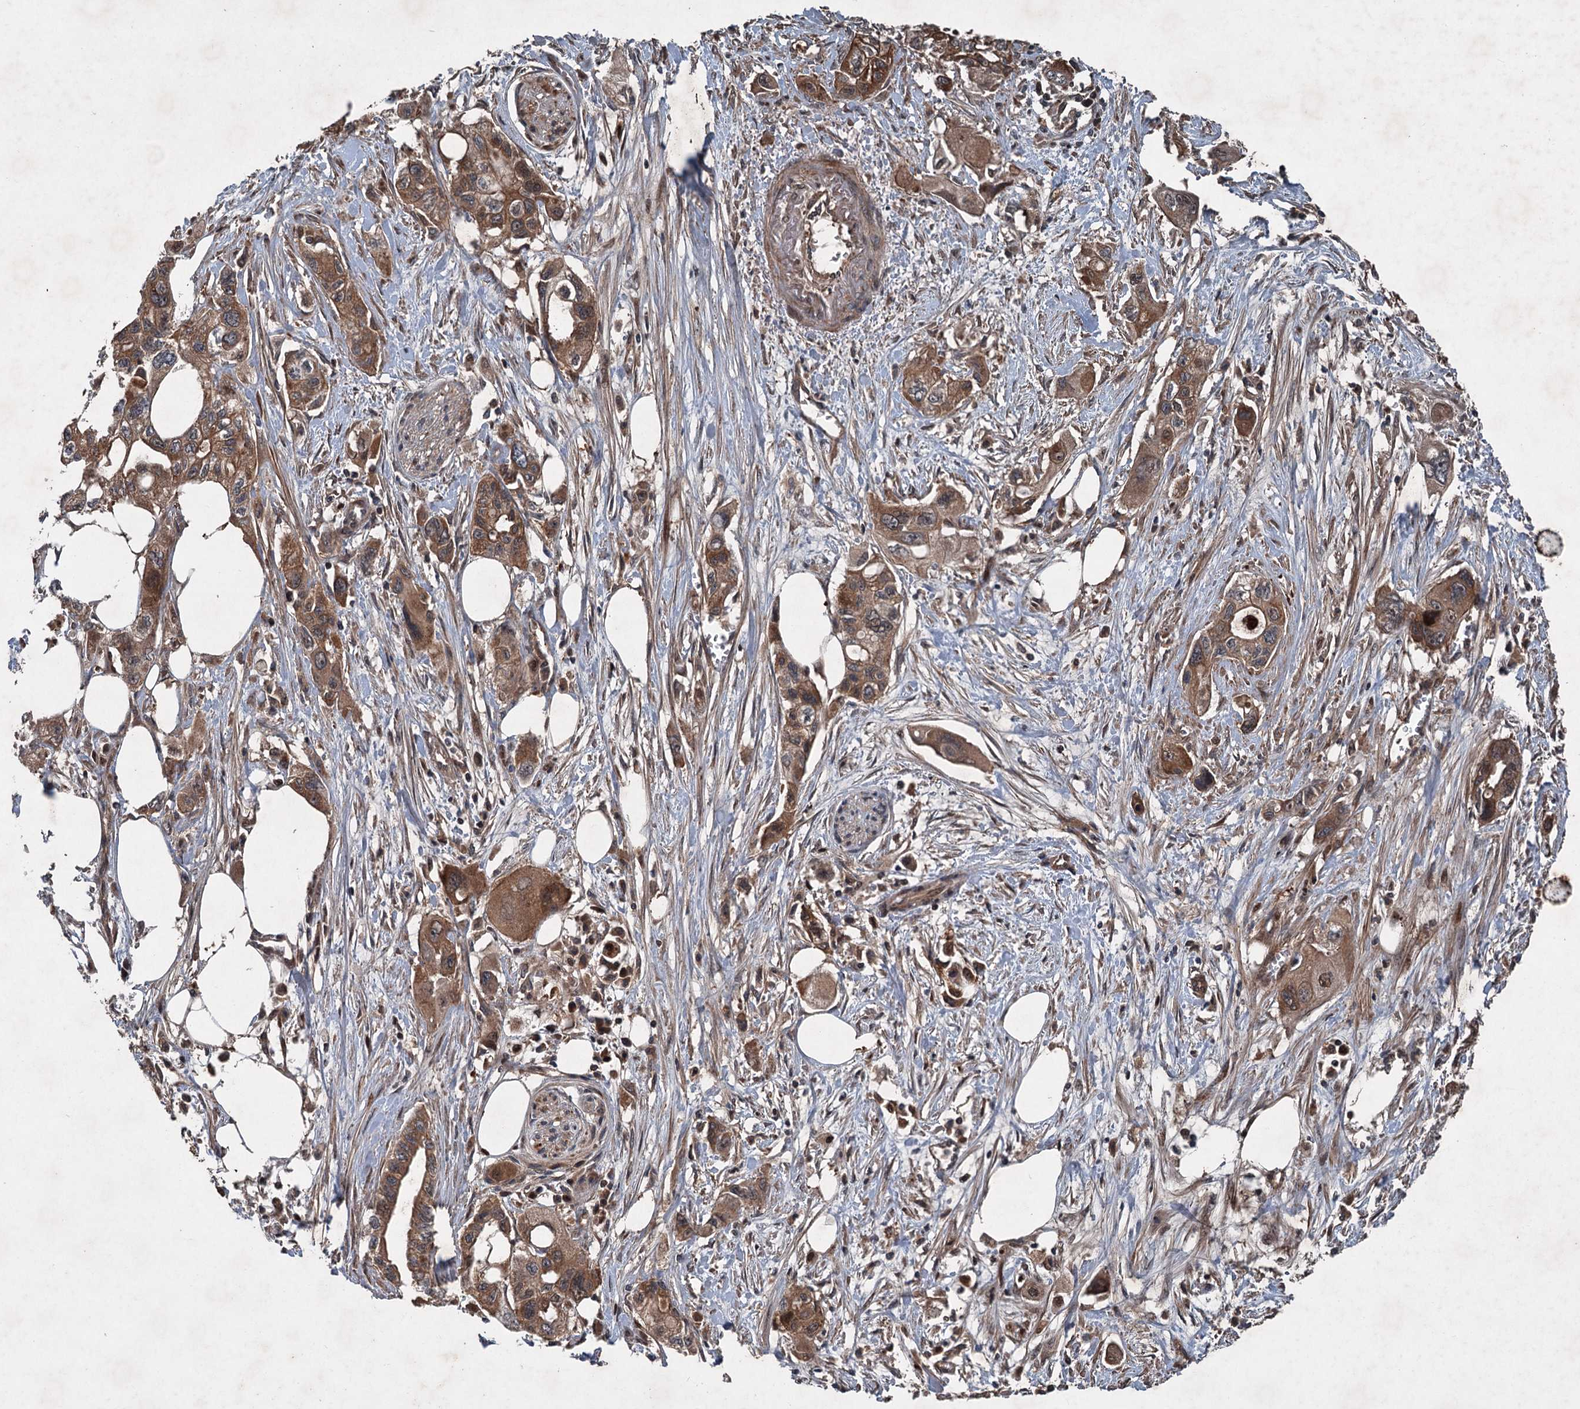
{"staining": {"intensity": "moderate", "quantity": ">75%", "location": "cytoplasmic/membranous"}, "tissue": "pancreatic cancer", "cell_type": "Tumor cells", "image_type": "cancer", "snomed": [{"axis": "morphology", "description": "Adenocarcinoma, NOS"}, {"axis": "topography", "description": "Pancreas"}], "caption": "Tumor cells exhibit medium levels of moderate cytoplasmic/membranous expression in about >75% of cells in pancreatic cancer (adenocarcinoma). The protein is shown in brown color, while the nuclei are stained blue.", "gene": "ALAS1", "patient": {"sex": "male", "age": 75}}